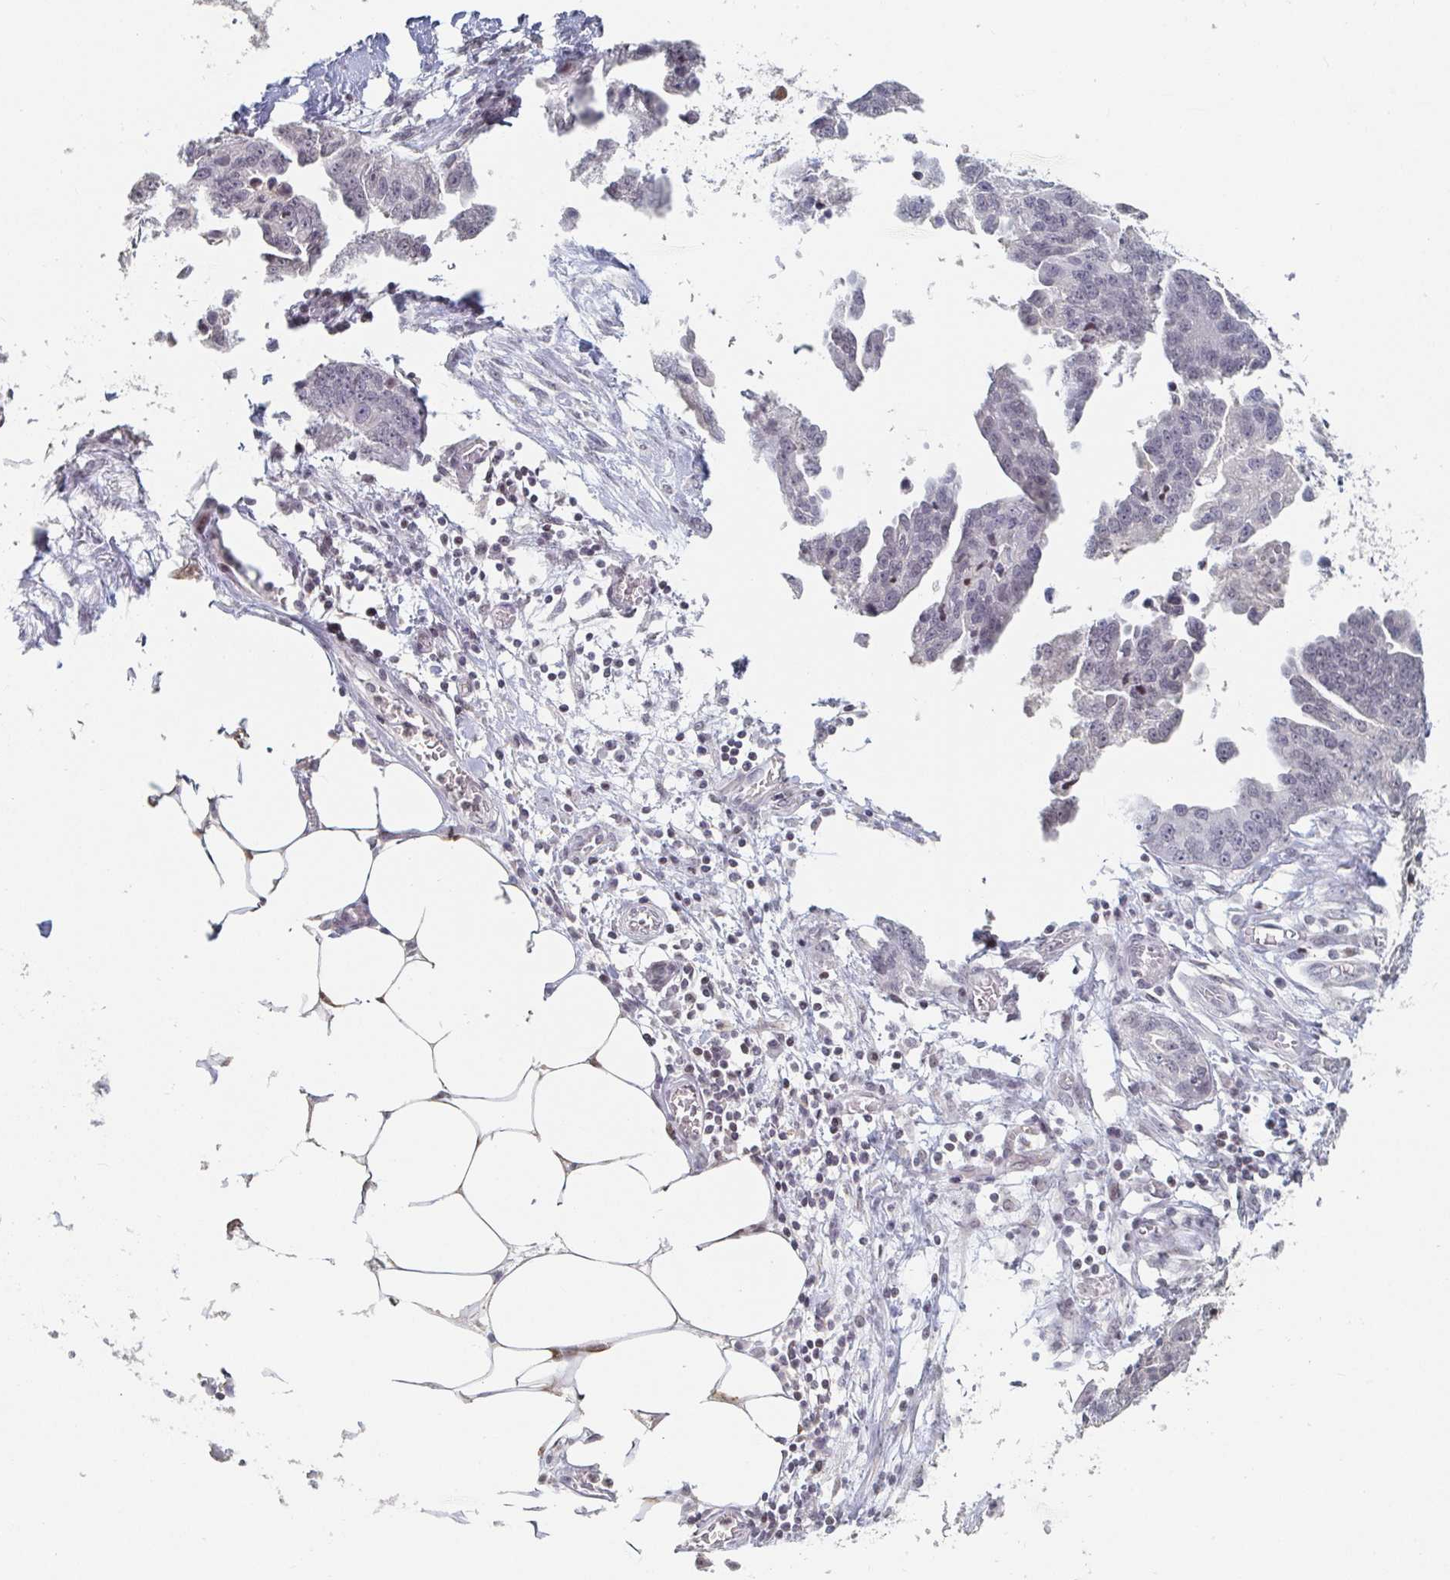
{"staining": {"intensity": "negative", "quantity": "none", "location": "none"}, "tissue": "ovarian cancer", "cell_type": "Tumor cells", "image_type": "cancer", "snomed": [{"axis": "morphology", "description": "Cystadenocarcinoma, serous, NOS"}, {"axis": "topography", "description": "Ovary"}], "caption": "DAB immunohistochemical staining of ovarian cancer (serous cystadenocarcinoma) demonstrates no significant positivity in tumor cells. (Immunohistochemistry (ihc), brightfield microscopy, high magnification).", "gene": "NME9", "patient": {"sex": "female", "age": 75}}